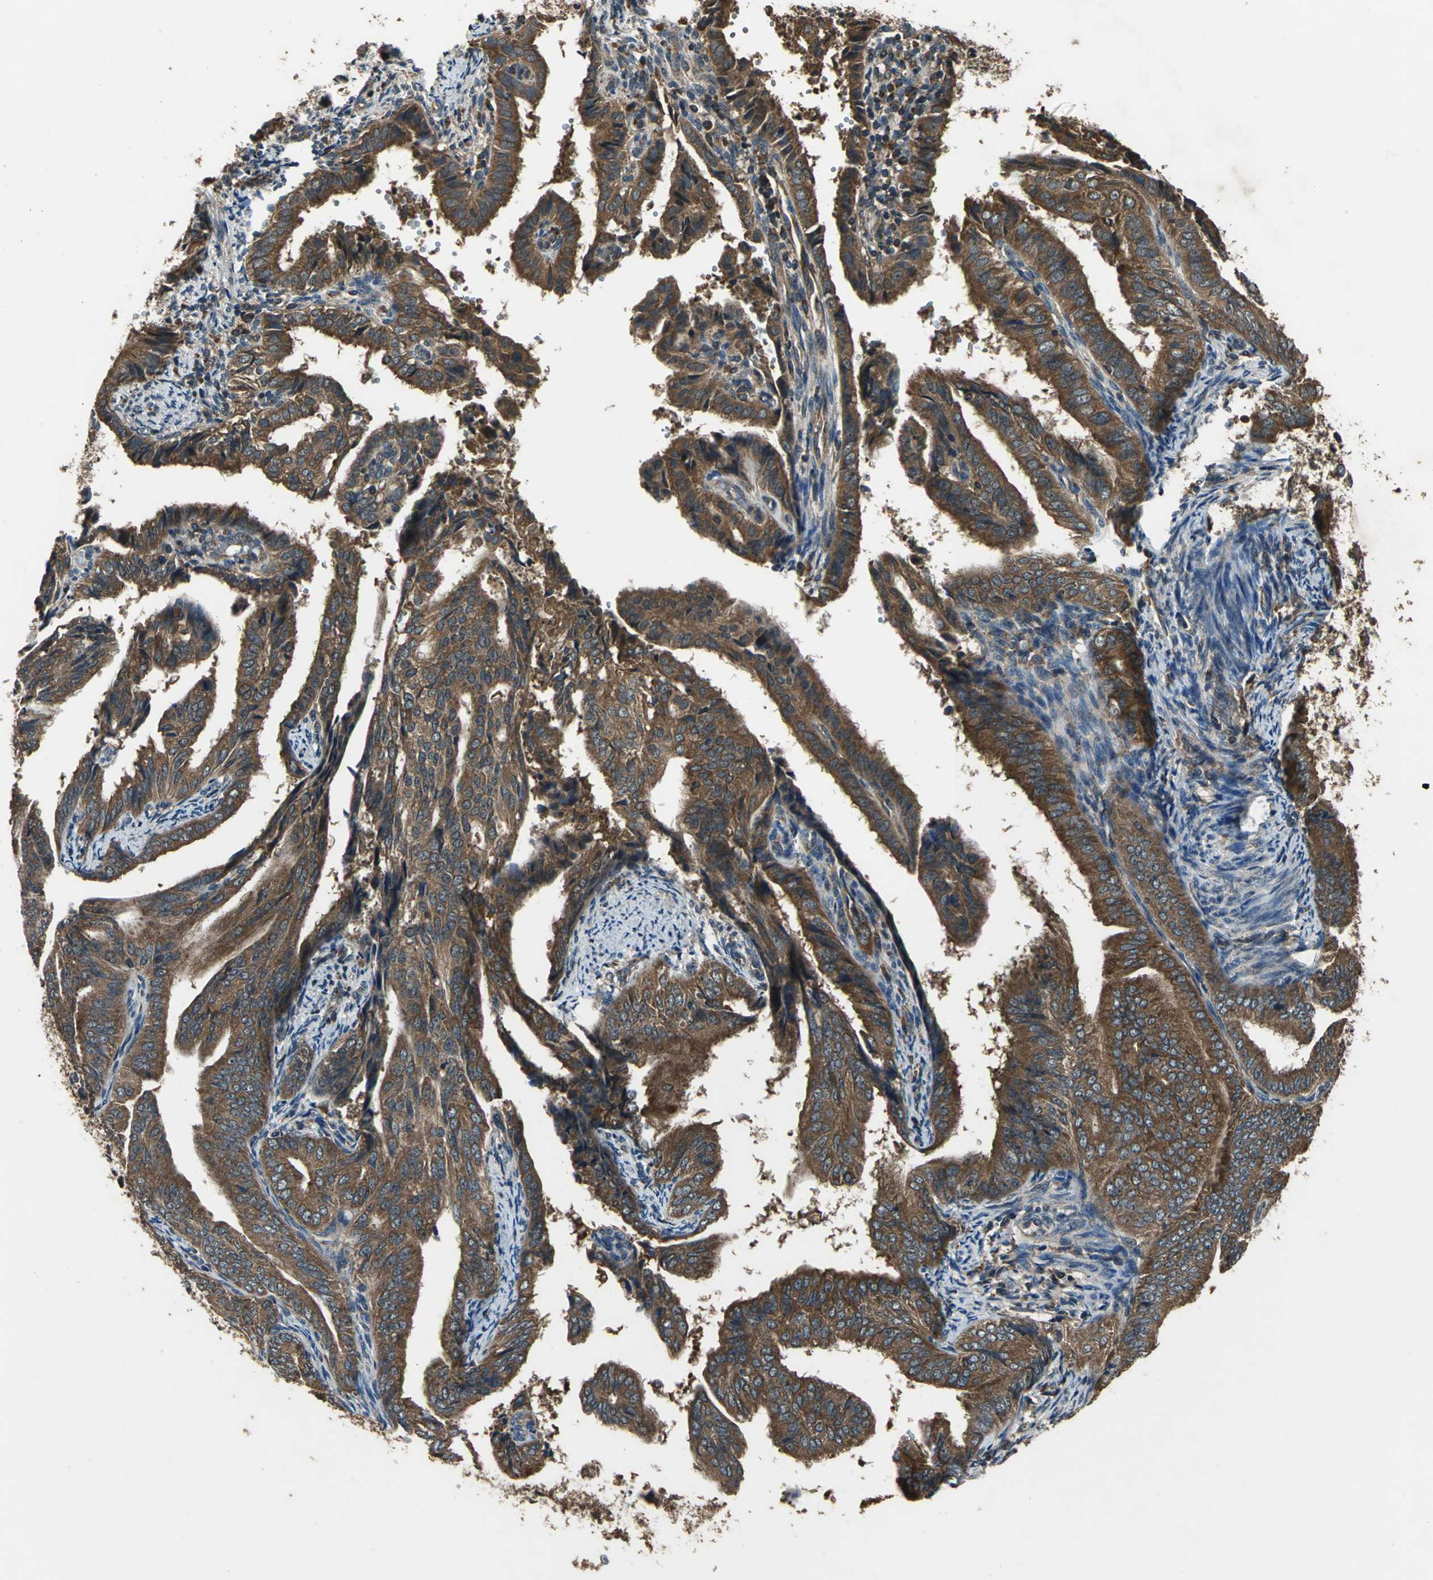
{"staining": {"intensity": "strong", "quantity": ">75%", "location": "cytoplasmic/membranous"}, "tissue": "endometrial cancer", "cell_type": "Tumor cells", "image_type": "cancer", "snomed": [{"axis": "morphology", "description": "Adenocarcinoma, NOS"}, {"axis": "topography", "description": "Endometrium"}], "caption": "A brown stain labels strong cytoplasmic/membranous positivity of a protein in endometrial adenocarcinoma tumor cells.", "gene": "ZNF608", "patient": {"sex": "female", "age": 58}}